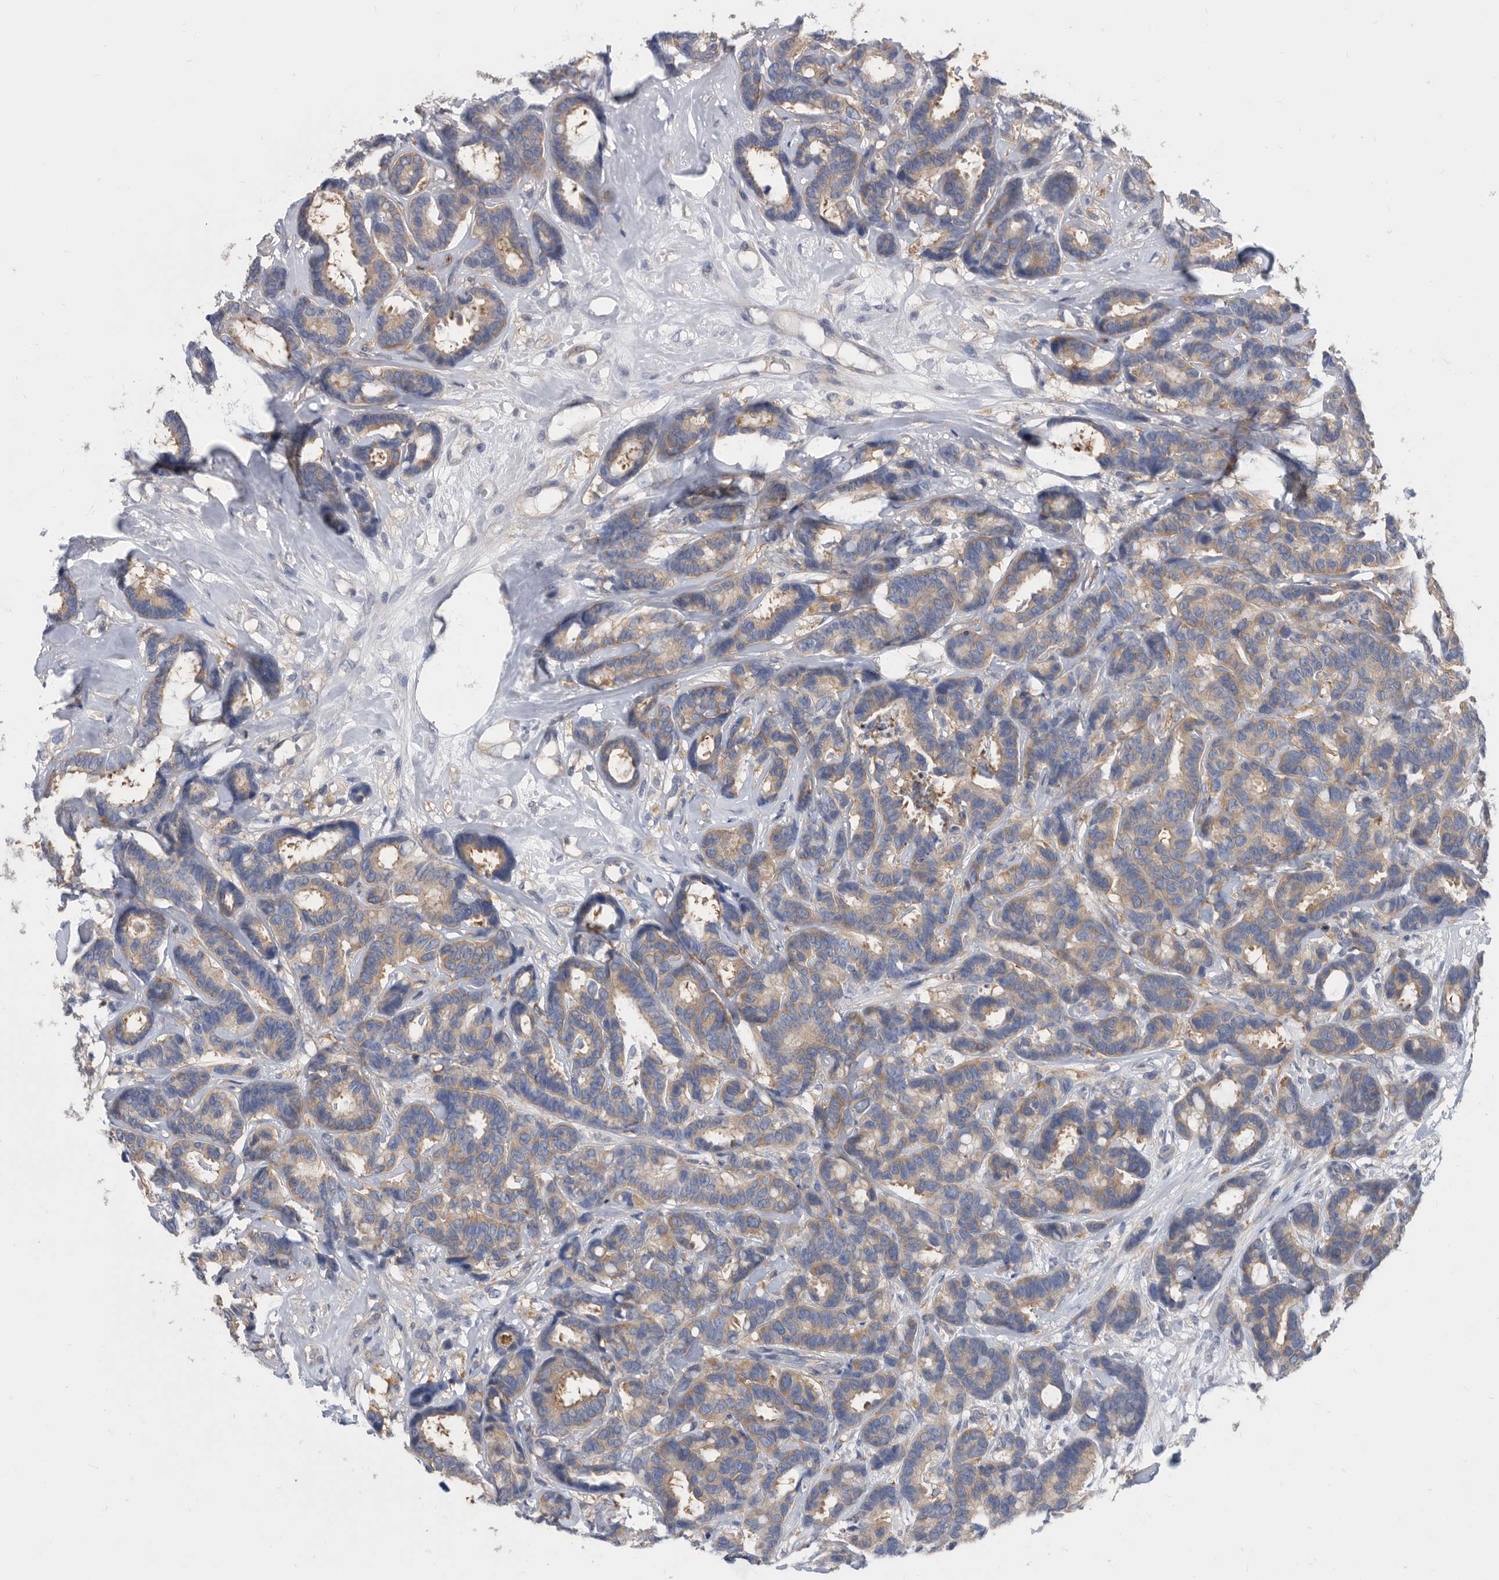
{"staining": {"intensity": "weak", "quantity": ">75%", "location": "cytoplasmic/membranous"}, "tissue": "breast cancer", "cell_type": "Tumor cells", "image_type": "cancer", "snomed": [{"axis": "morphology", "description": "Duct carcinoma"}, {"axis": "topography", "description": "Breast"}], "caption": "Breast cancer stained with DAB (3,3'-diaminobenzidine) immunohistochemistry exhibits low levels of weak cytoplasmic/membranous positivity in approximately >75% of tumor cells. The protein is stained brown, and the nuclei are stained in blue (DAB IHC with brightfield microscopy, high magnification).", "gene": "CCT4", "patient": {"sex": "female", "age": 87}}